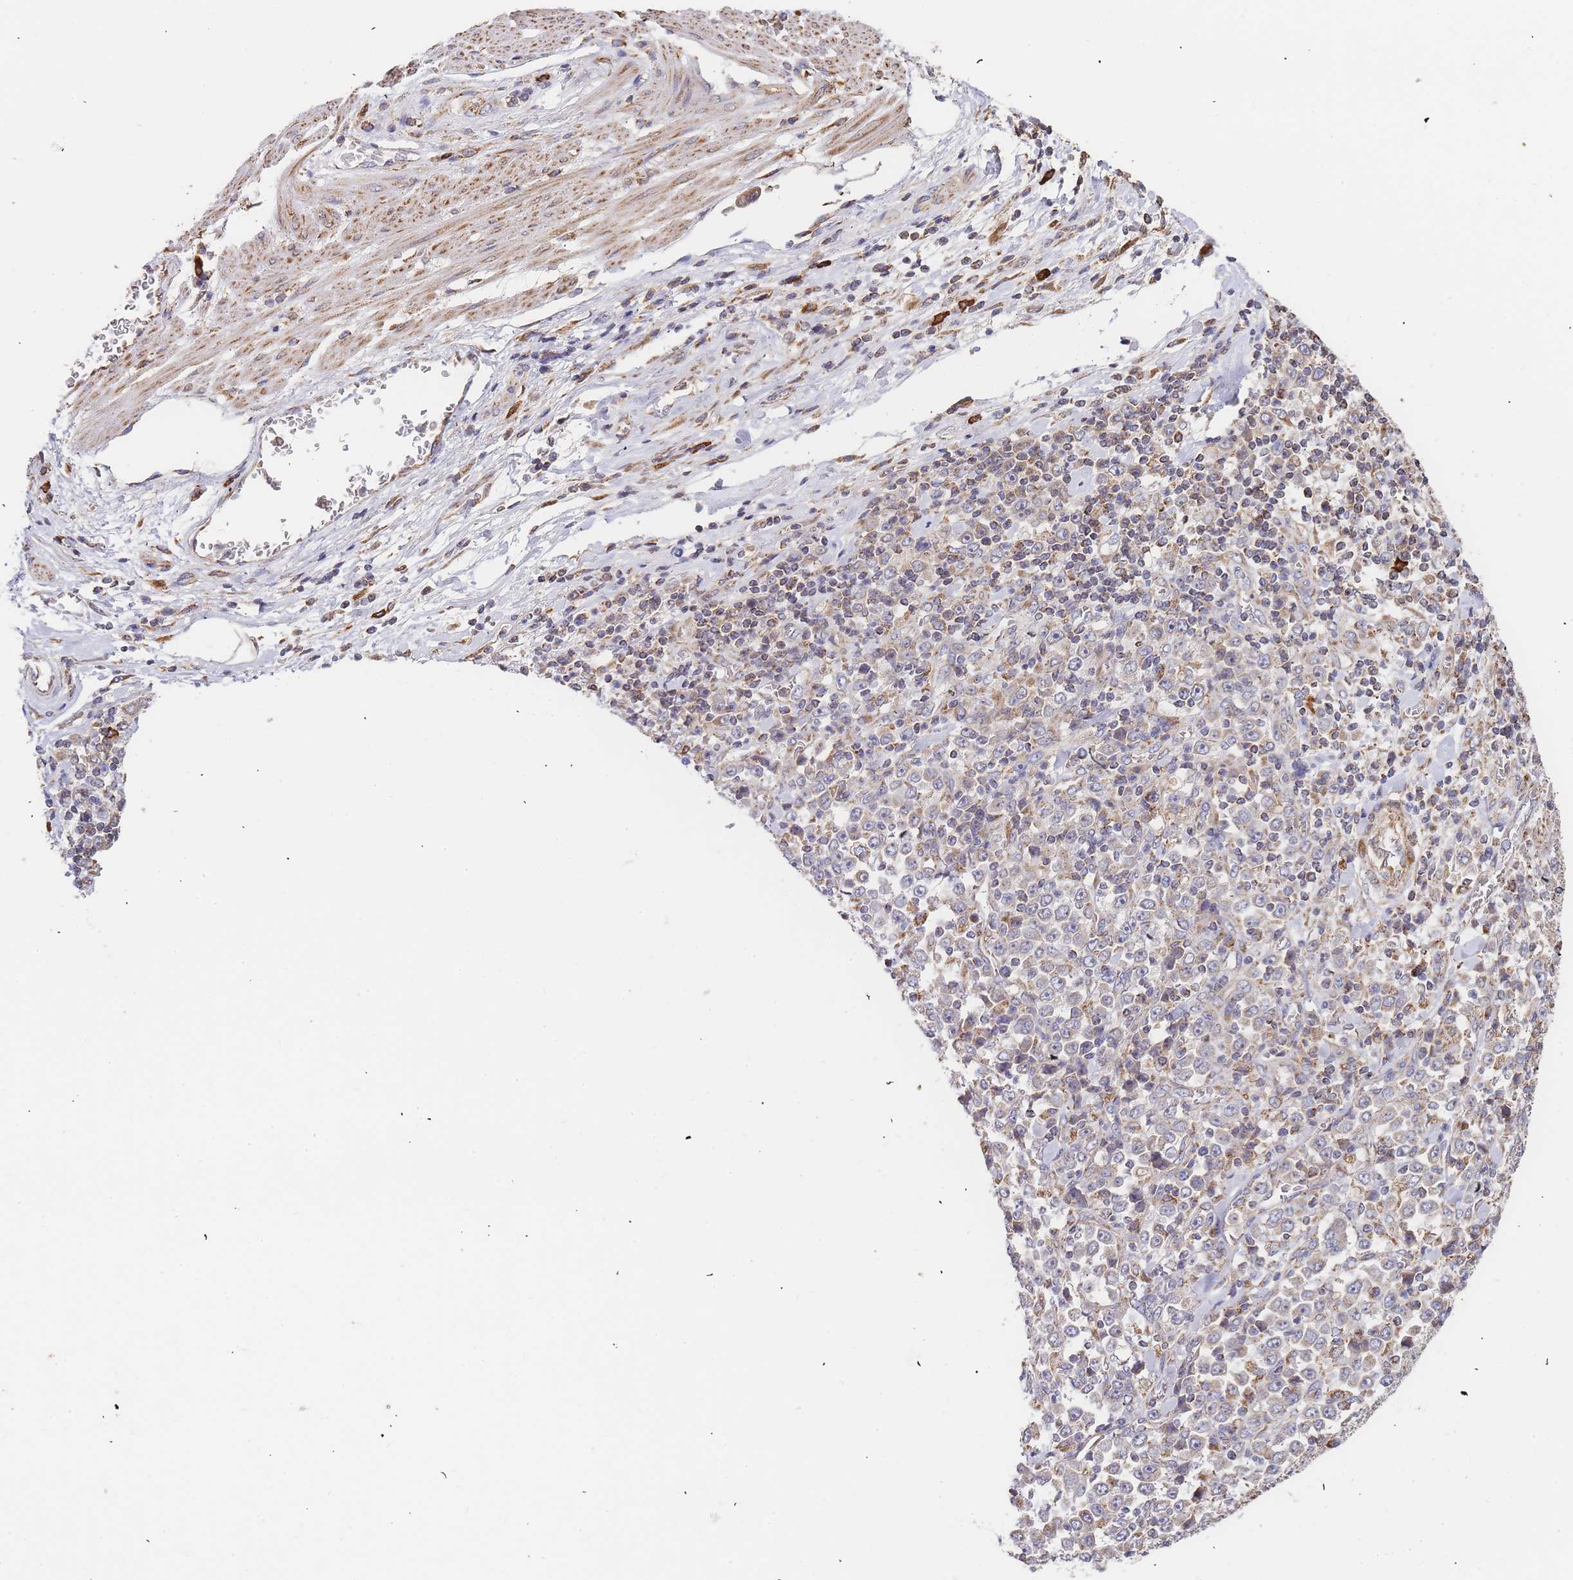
{"staining": {"intensity": "weak", "quantity": "<25%", "location": "cytoplasmic/membranous"}, "tissue": "stomach cancer", "cell_type": "Tumor cells", "image_type": "cancer", "snomed": [{"axis": "morphology", "description": "Normal tissue, NOS"}, {"axis": "morphology", "description": "Adenocarcinoma, NOS"}, {"axis": "topography", "description": "Stomach, upper"}, {"axis": "topography", "description": "Stomach"}], "caption": "Immunohistochemical staining of human adenocarcinoma (stomach) displays no significant expression in tumor cells.", "gene": "ADCY9", "patient": {"sex": "male", "age": 59}}